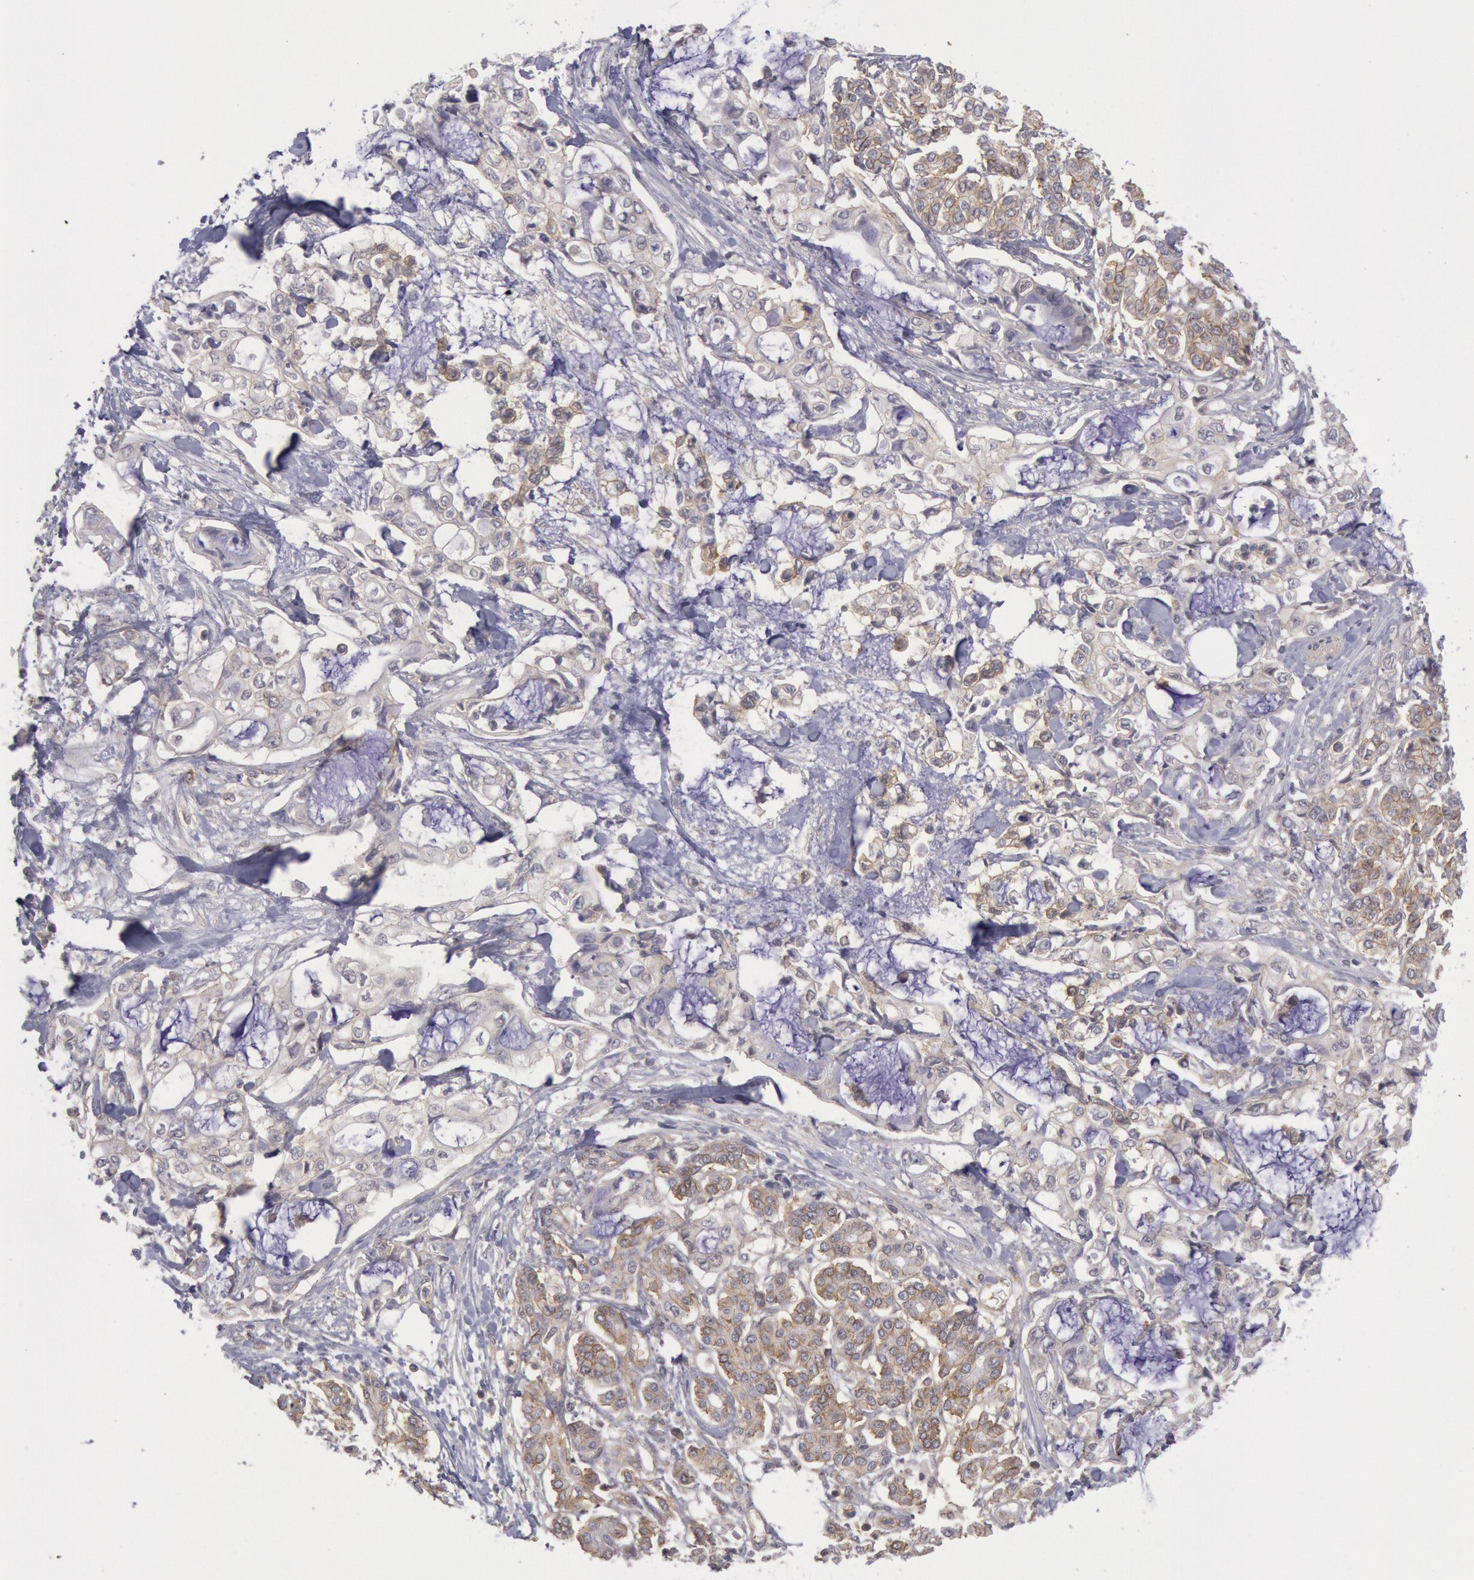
{"staining": {"intensity": "weak", "quantity": "<25%", "location": "cytoplasmic/membranous"}, "tissue": "pancreatic cancer", "cell_type": "Tumor cells", "image_type": "cancer", "snomed": [{"axis": "morphology", "description": "Adenocarcinoma, NOS"}, {"axis": "topography", "description": "Pancreas"}], "caption": "Tumor cells are negative for protein expression in human pancreatic adenocarcinoma.", "gene": "STX4", "patient": {"sex": "female", "age": 70}}